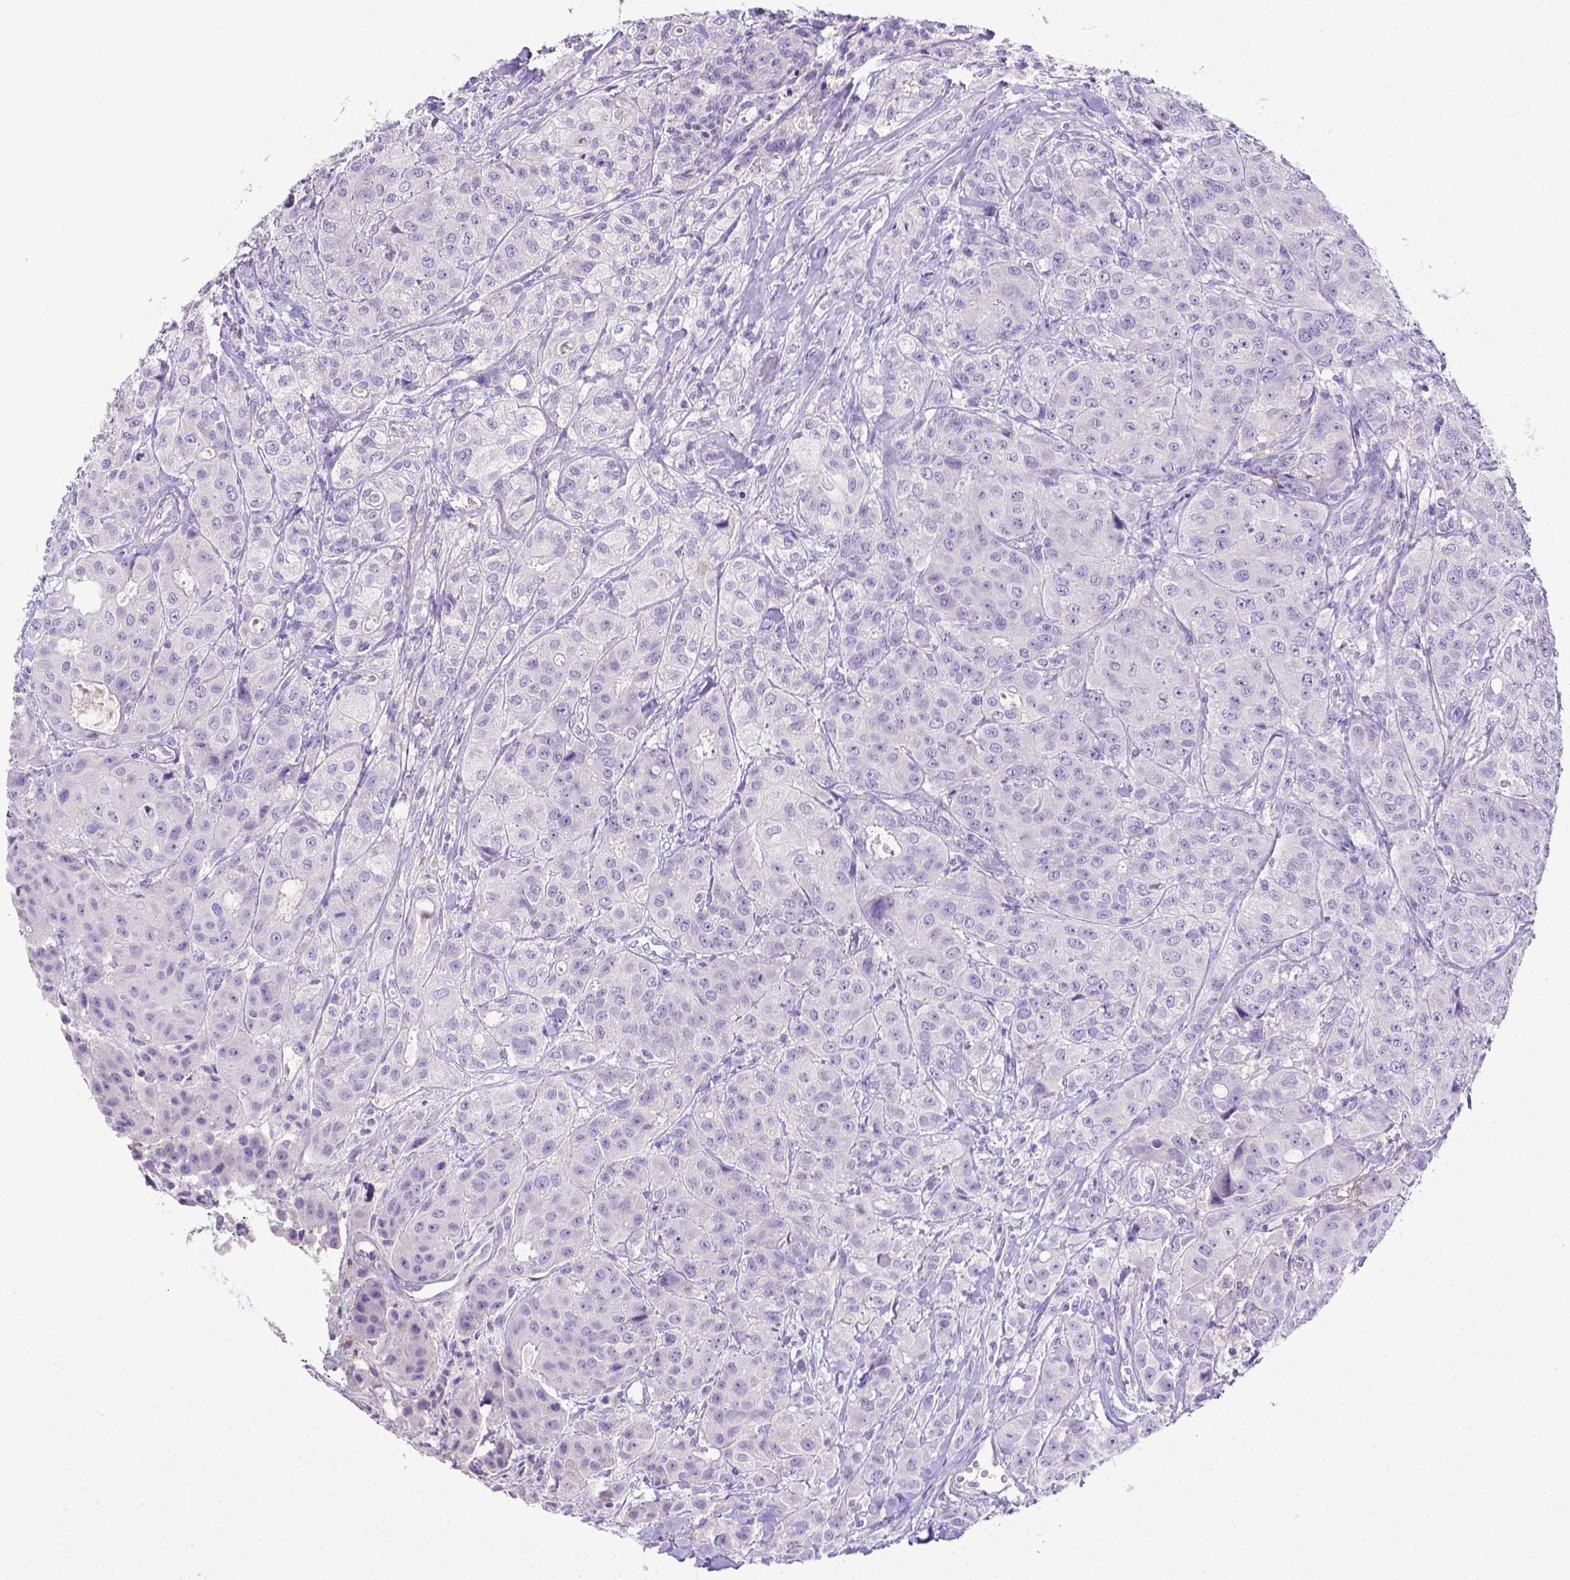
{"staining": {"intensity": "negative", "quantity": "none", "location": "none"}, "tissue": "breast cancer", "cell_type": "Tumor cells", "image_type": "cancer", "snomed": [{"axis": "morphology", "description": "Duct carcinoma"}, {"axis": "topography", "description": "Breast"}], "caption": "The photomicrograph reveals no staining of tumor cells in breast invasive ductal carcinoma.", "gene": "B3GAT1", "patient": {"sex": "female", "age": 43}}